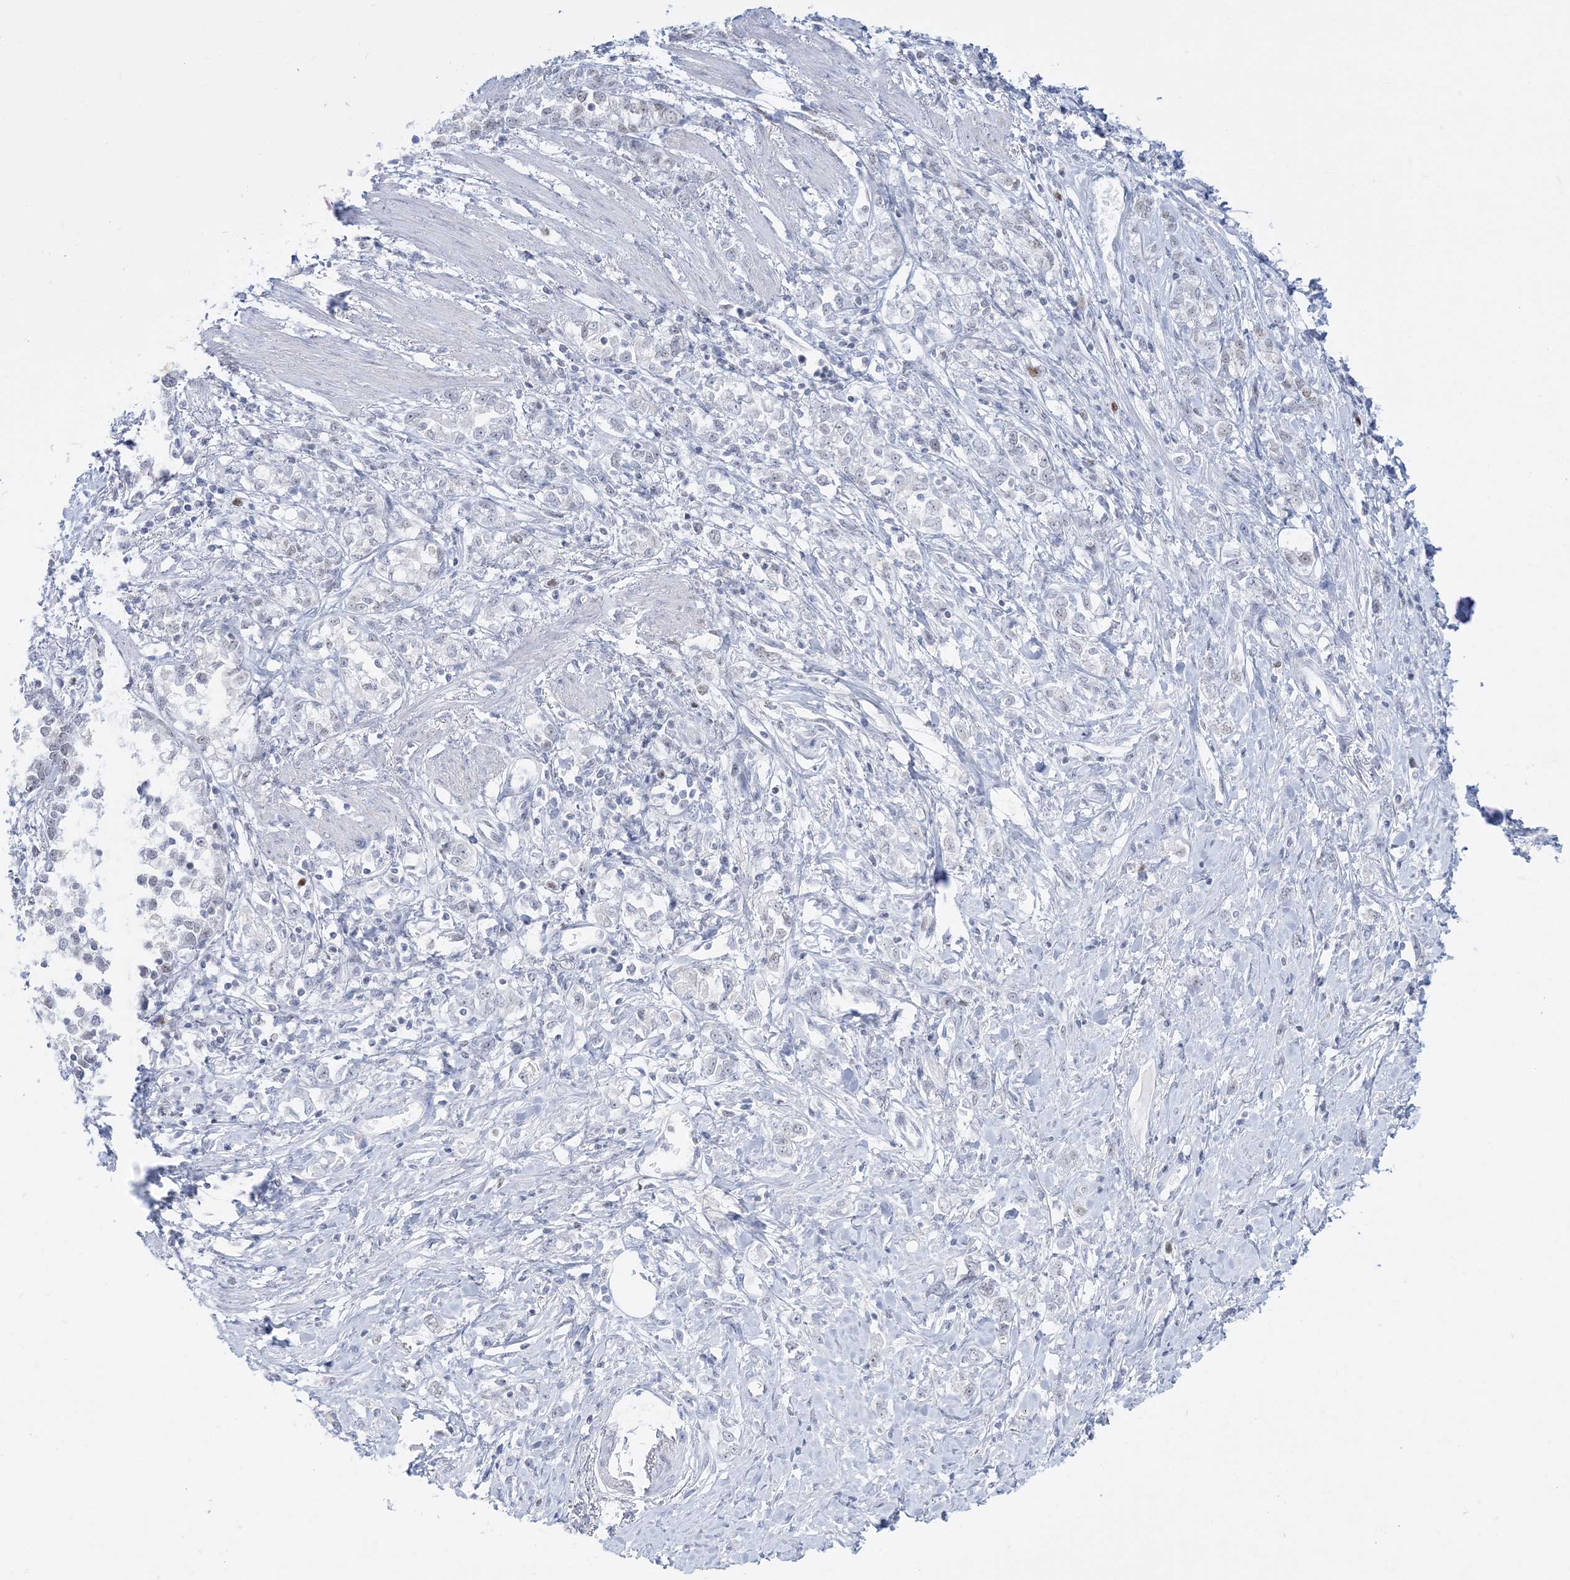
{"staining": {"intensity": "negative", "quantity": "none", "location": "none"}, "tissue": "stomach cancer", "cell_type": "Tumor cells", "image_type": "cancer", "snomed": [{"axis": "morphology", "description": "Adenocarcinoma, NOS"}, {"axis": "topography", "description": "Stomach"}], "caption": "An immunohistochemistry micrograph of stomach cancer (adenocarcinoma) is shown. There is no staining in tumor cells of stomach cancer (adenocarcinoma).", "gene": "DDX21", "patient": {"sex": "female", "age": 76}}